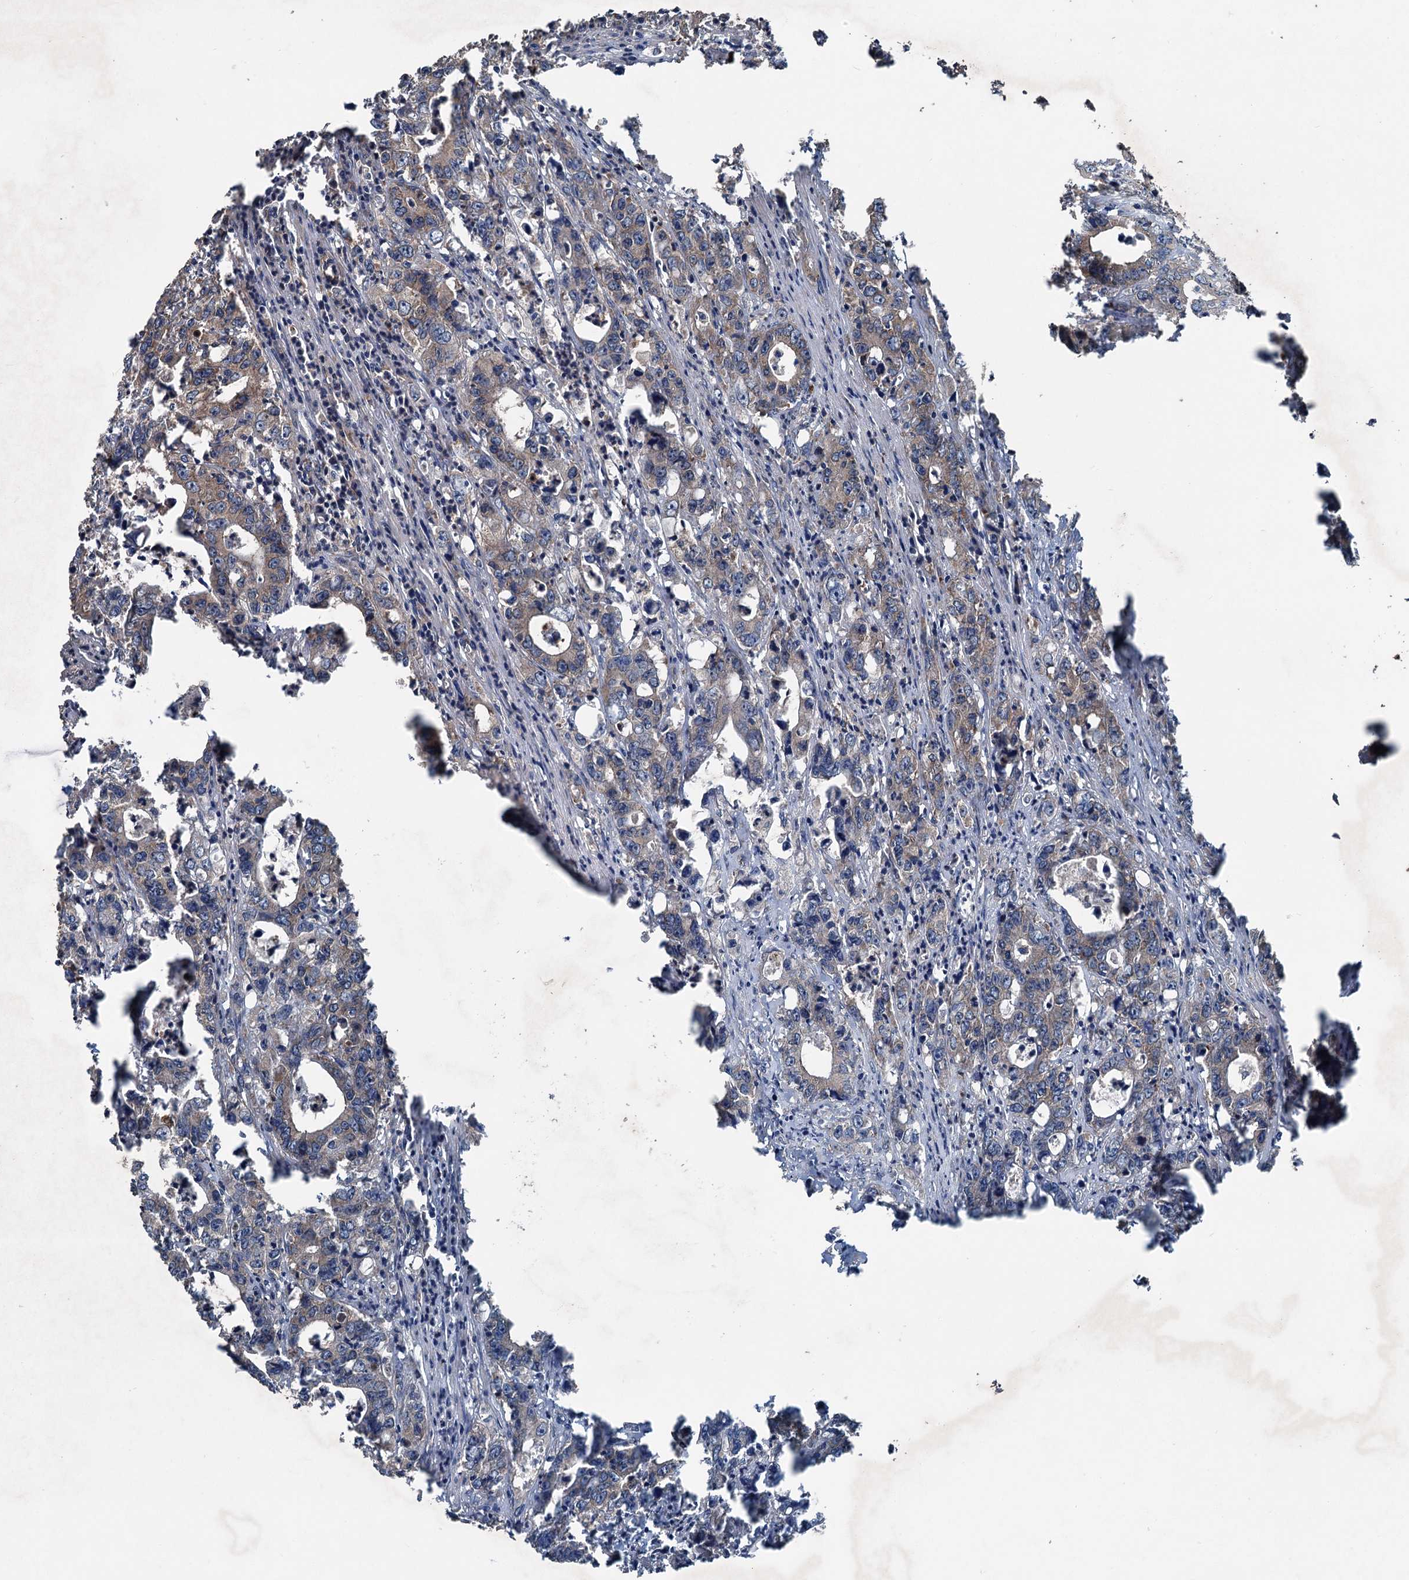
{"staining": {"intensity": "weak", "quantity": "25%-75%", "location": "cytoplasmic/membranous"}, "tissue": "colorectal cancer", "cell_type": "Tumor cells", "image_type": "cancer", "snomed": [{"axis": "morphology", "description": "Adenocarcinoma, NOS"}, {"axis": "topography", "description": "Colon"}], "caption": "Weak cytoplasmic/membranous protein staining is identified in approximately 25%-75% of tumor cells in colorectal adenocarcinoma. (Brightfield microscopy of DAB IHC at high magnification).", "gene": "RNF214", "patient": {"sex": "female", "age": 75}}